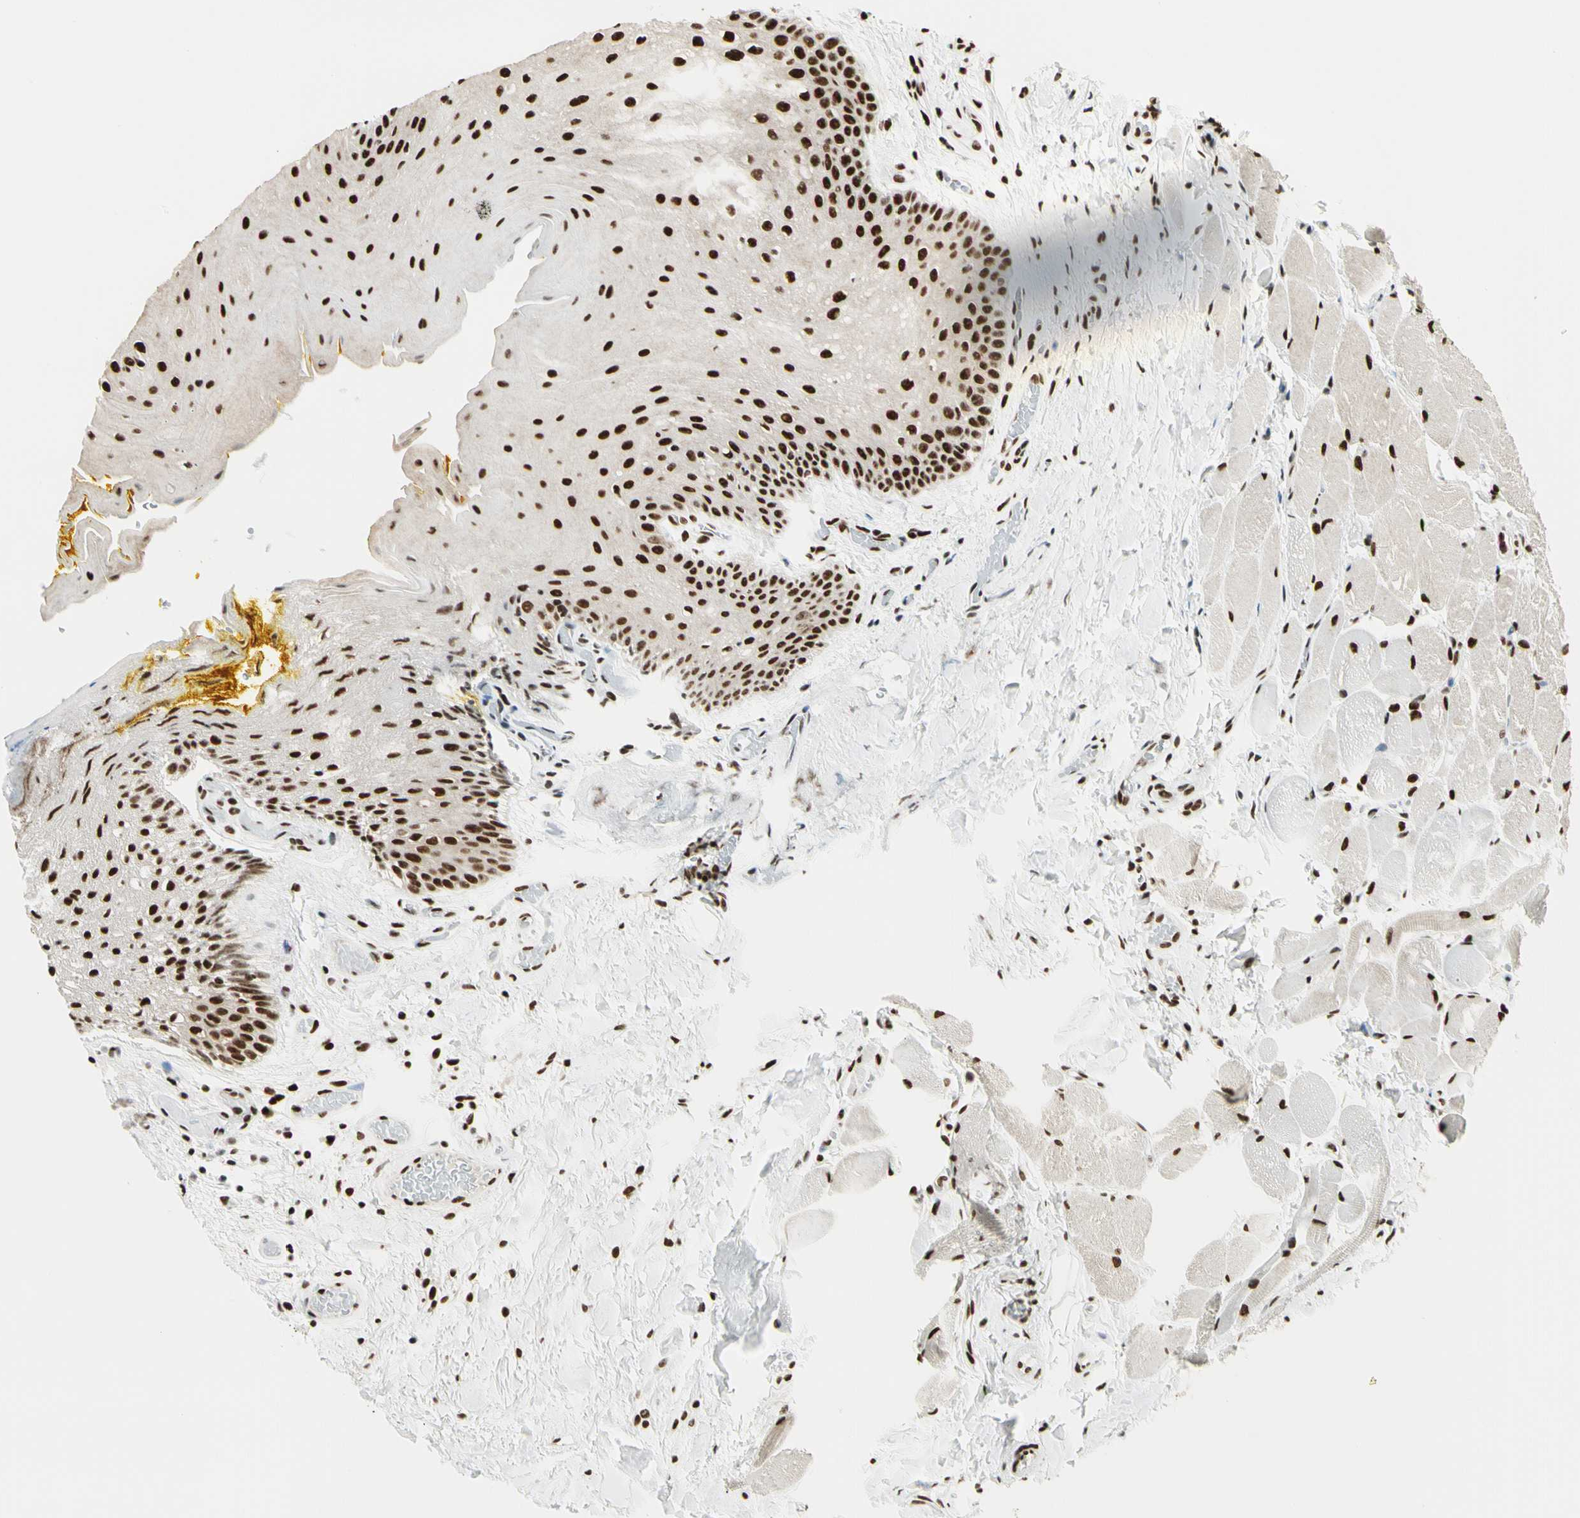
{"staining": {"intensity": "strong", "quantity": ">75%", "location": "nuclear"}, "tissue": "oral mucosa", "cell_type": "Squamous epithelial cells", "image_type": "normal", "snomed": [{"axis": "morphology", "description": "Normal tissue, NOS"}, {"axis": "topography", "description": "Oral tissue"}], "caption": "High-magnification brightfield microscopy of unremarkable oral mucosa stained with DAB (brown) and counterstained with hematoxylin (blue). squamous epithelial cells exhibit strong nuclear positivity is present in approximately>75% of cells.", "gene": "CCAR1", "patient": {"sex": "male", "age": 54}}